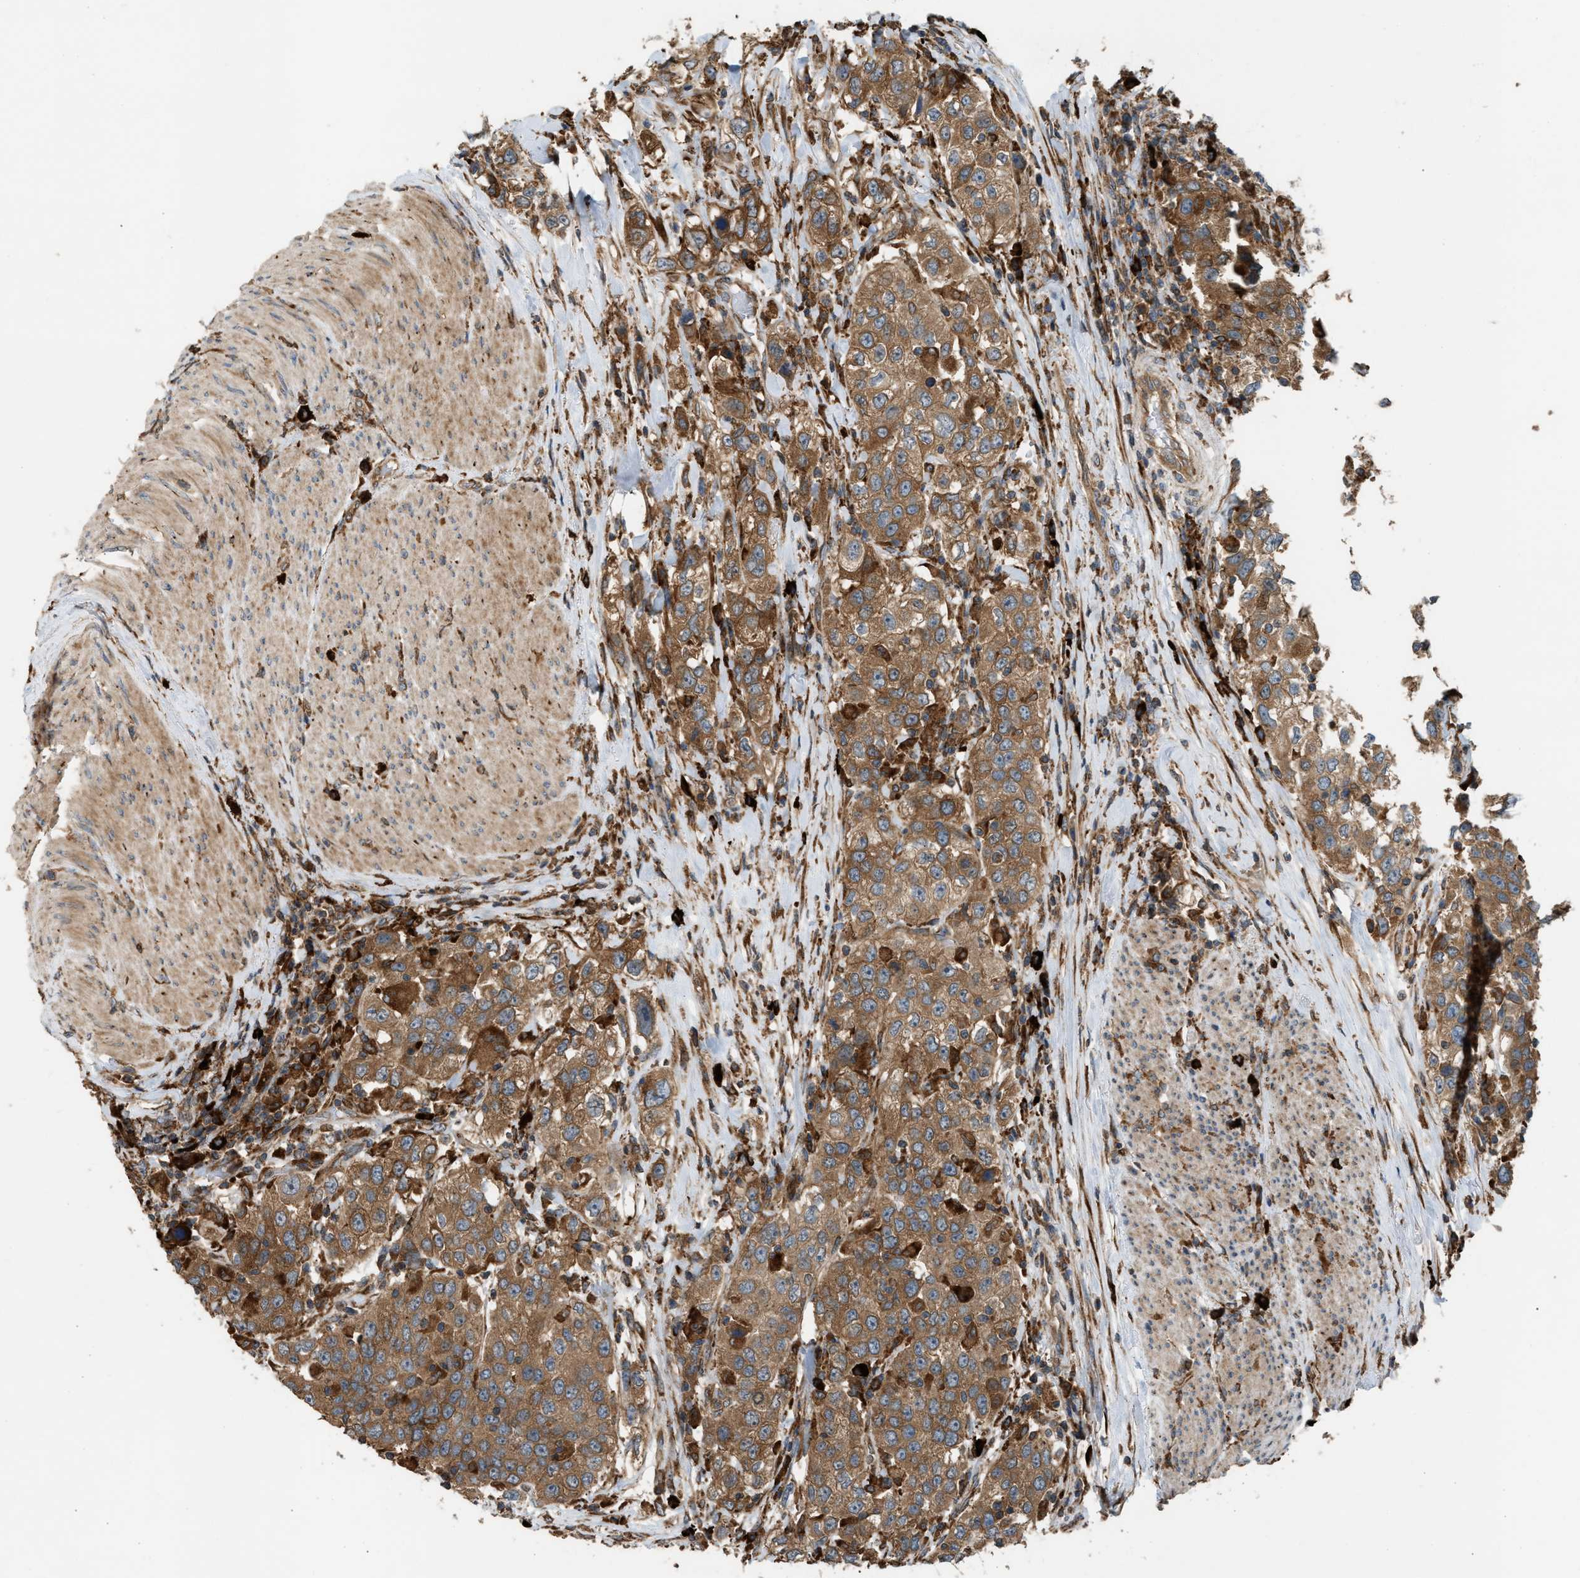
{"staining": {"intensity": "moderate", "quantity": ">75%", "location": "cytoplasmic/membranous"}, "tissue": "urothelial cancer", "cell_type": "Tumor cells", "image_type": "cancer", "snomed": [{"axis": "morphology", "description": "Urothelial carcinoma, High grade"}, {"axis": "topography", "description": "Urinary bladder"}], "caption": "Protein staining of urothelial cancer tissue reveals moderate cytoplasmic/membranous positivity in approximately >75% of tumor cells.", "gene": "BAIAP2L1", "patient": {"sex": "female", "age": 80}}